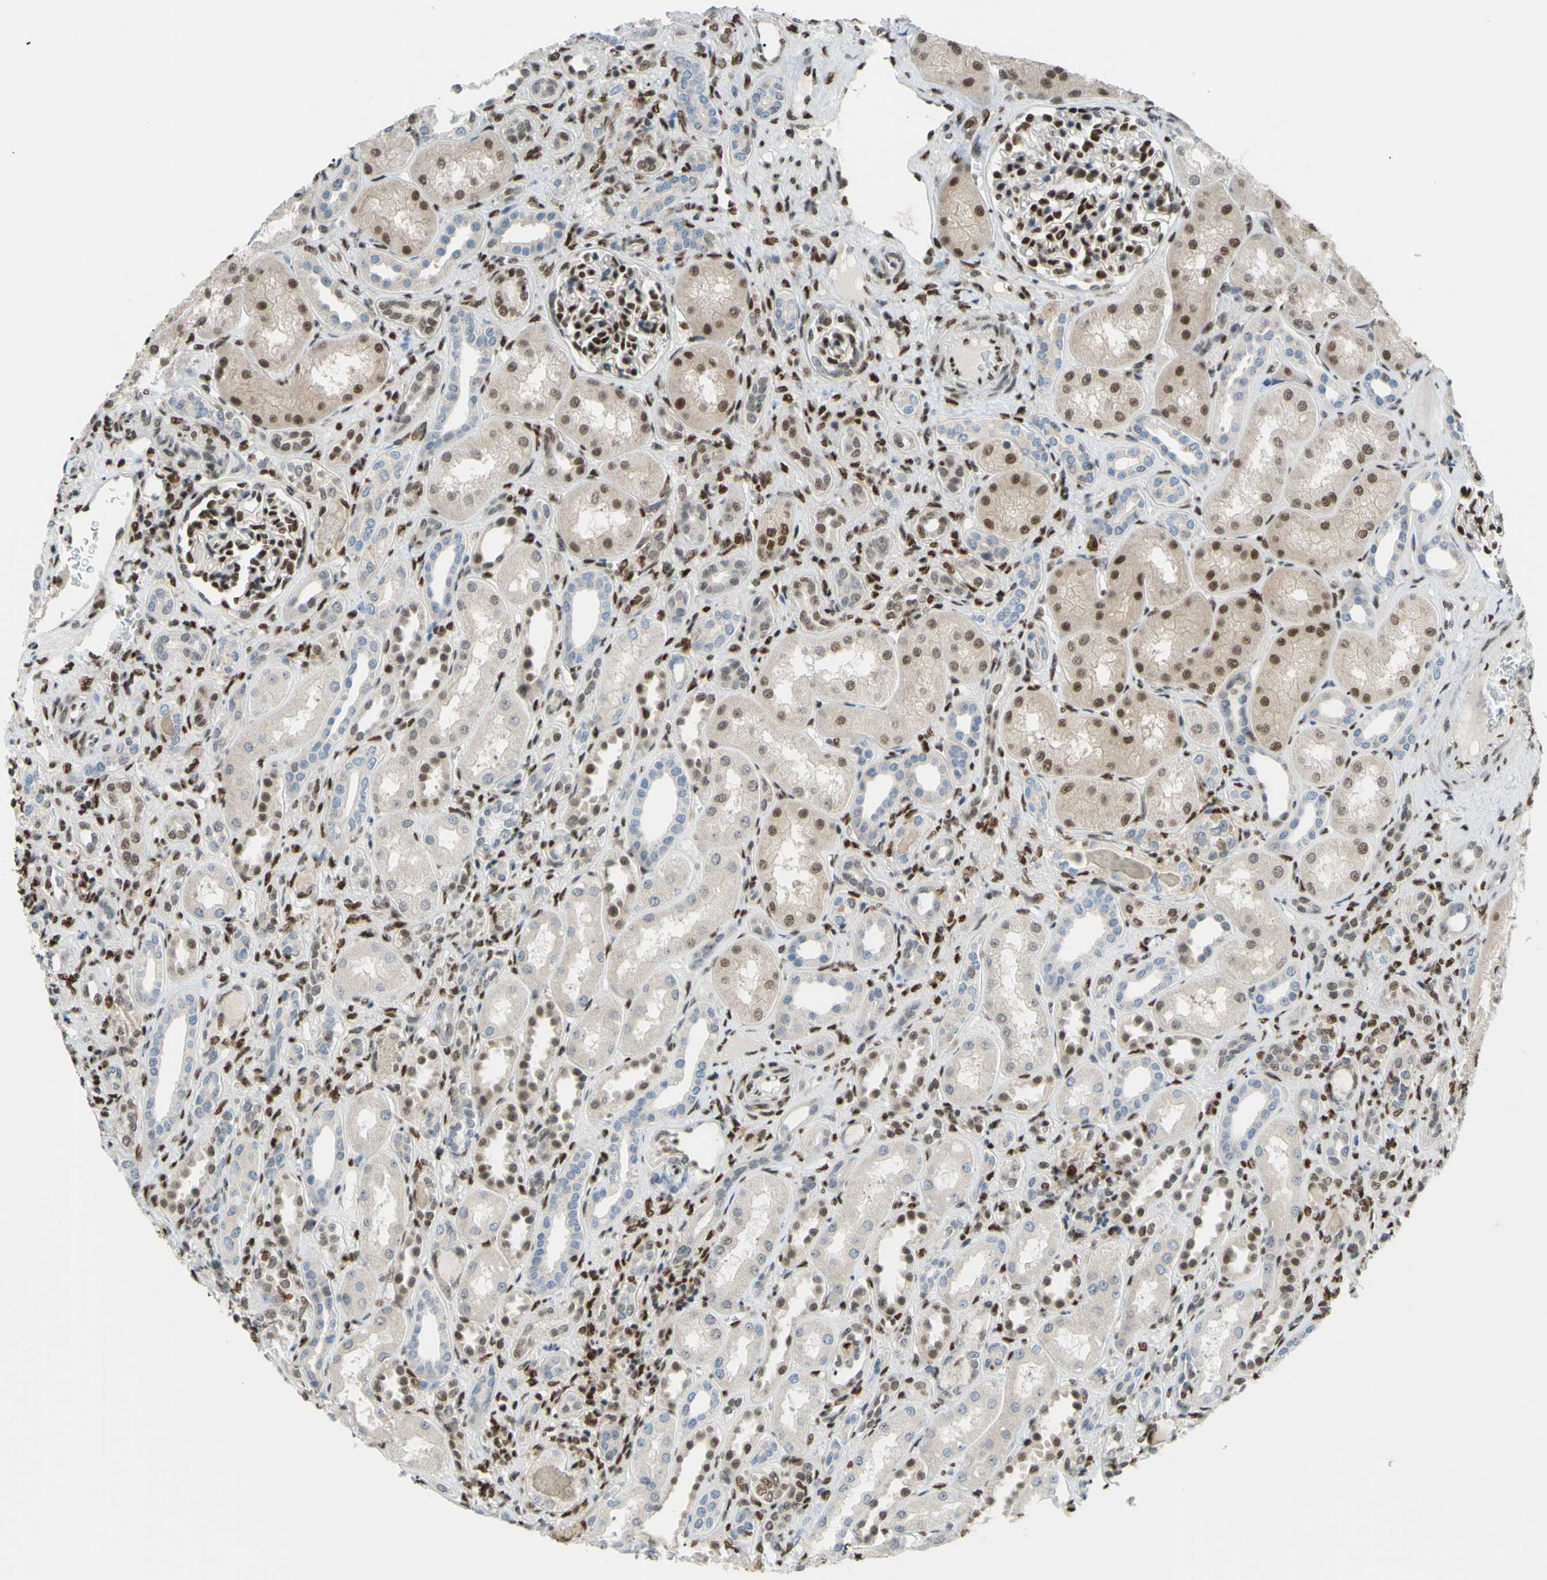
{"staining": {"intensity": "strong", "quantity": ">75%", "location": "nuclear"}, "tissue": "kidney", "cell_type": "Cells in glomeruli", "image_type": "normal", "snomed": [{"axis": "morphology", "description": "Normal tissue, NOS"}, {"axis": "topography", "description": "Kidney"}], "caption": "Human kidney stained for a protein (brown) reveals strong nuclear positive positivity in about >75% of cells in glomeruli.", "gene": "FKBP5", "patient": {"sex": "male", "age": 7}}